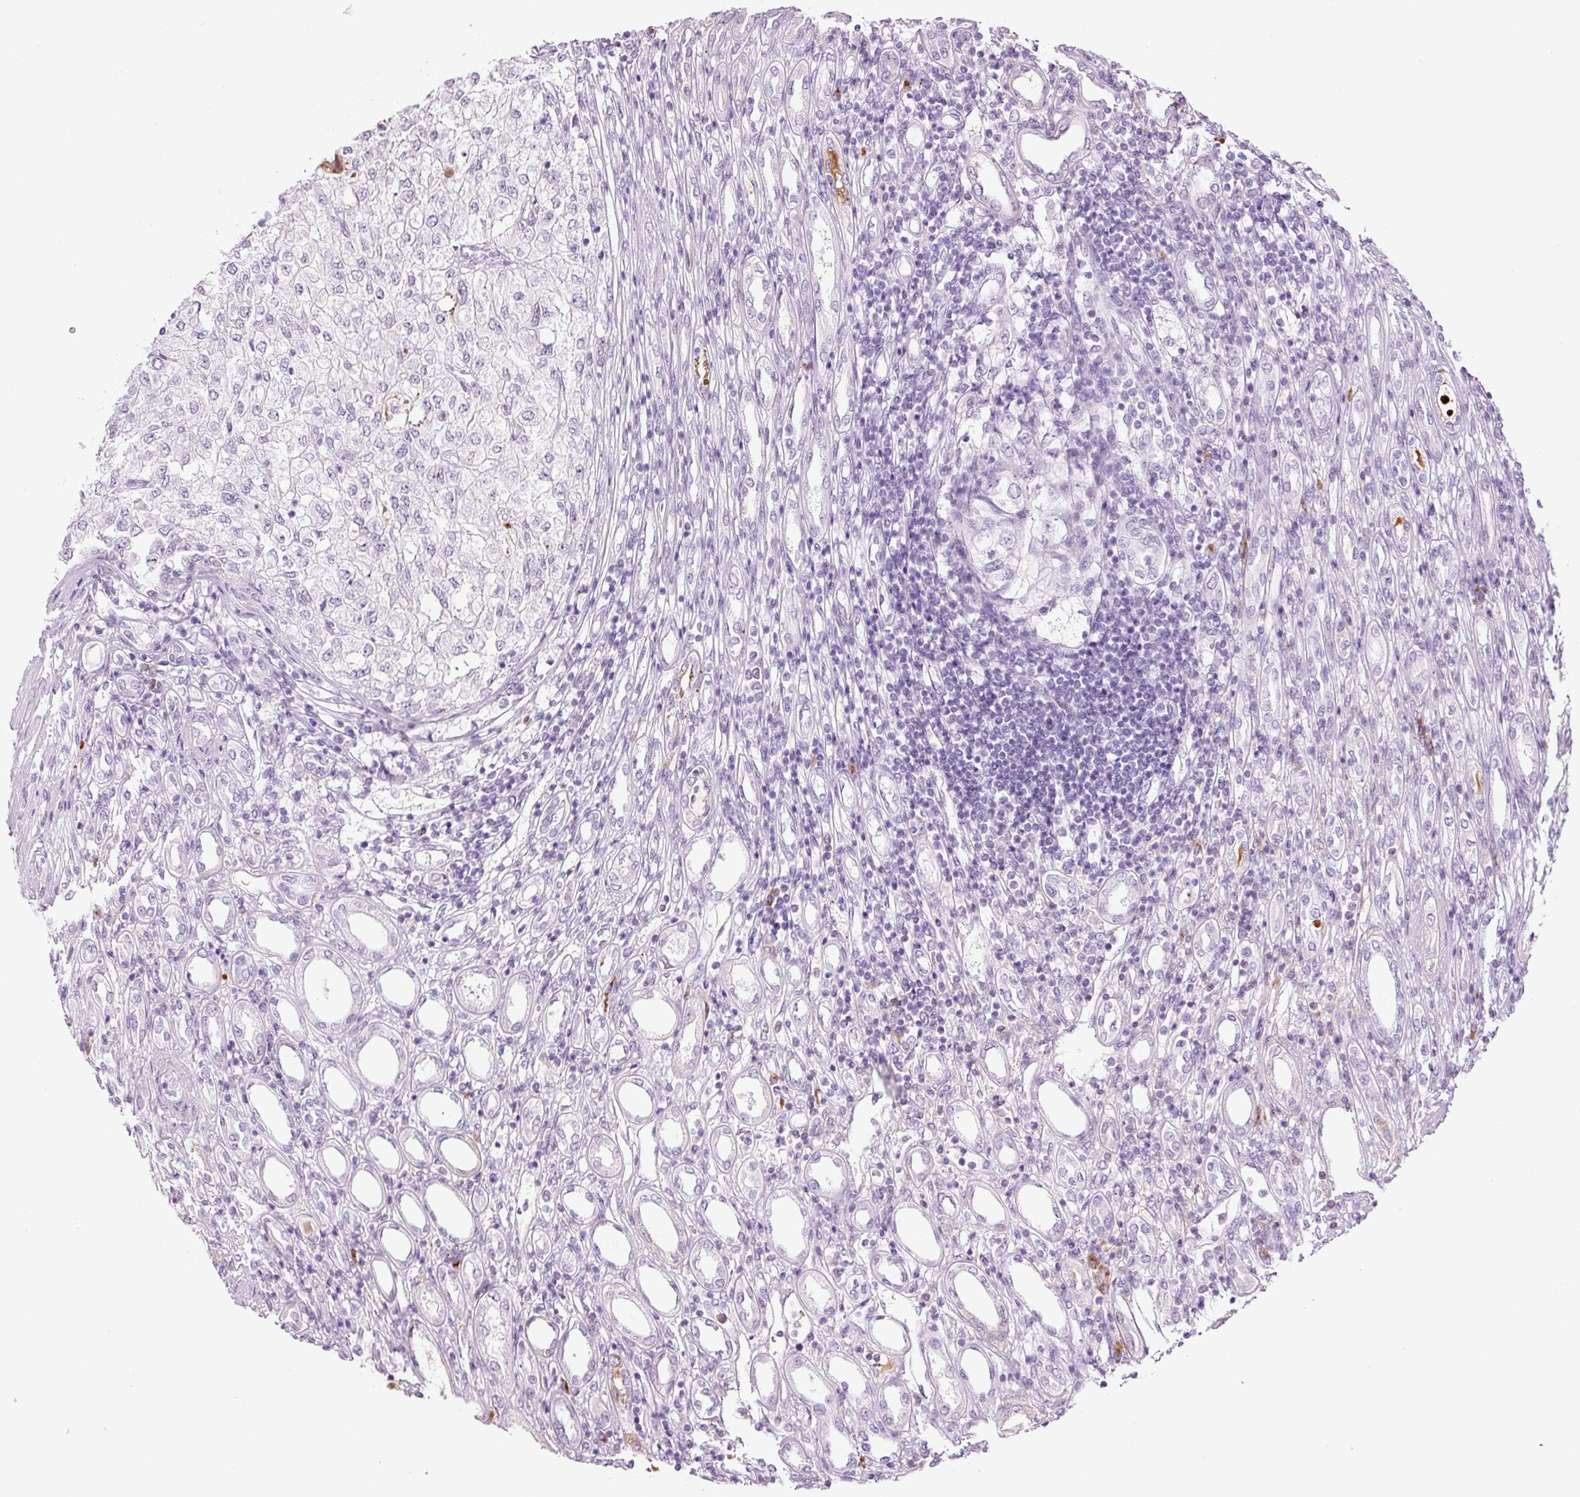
{"staining": {"intensity": "negative", "quantity": "none", "location": "none"}, "tissue": "renal cancer", "cell_type": "Tumor cells", "image_type": "cancer", "snomed": [{"axis": "morphology", "description": "Adenocarcinoma, NOS"}, {"axis": "topography", "description": "Kidney"}], "caption": "Immunohistochemistry histopathology image of neoplastic tissue: human adenocarcinoma (renal) stained with DAB reveals no significant protein staining in tumor cells.", "gene": "KLF1", "patient": {"sex": "female", "age": 54}}